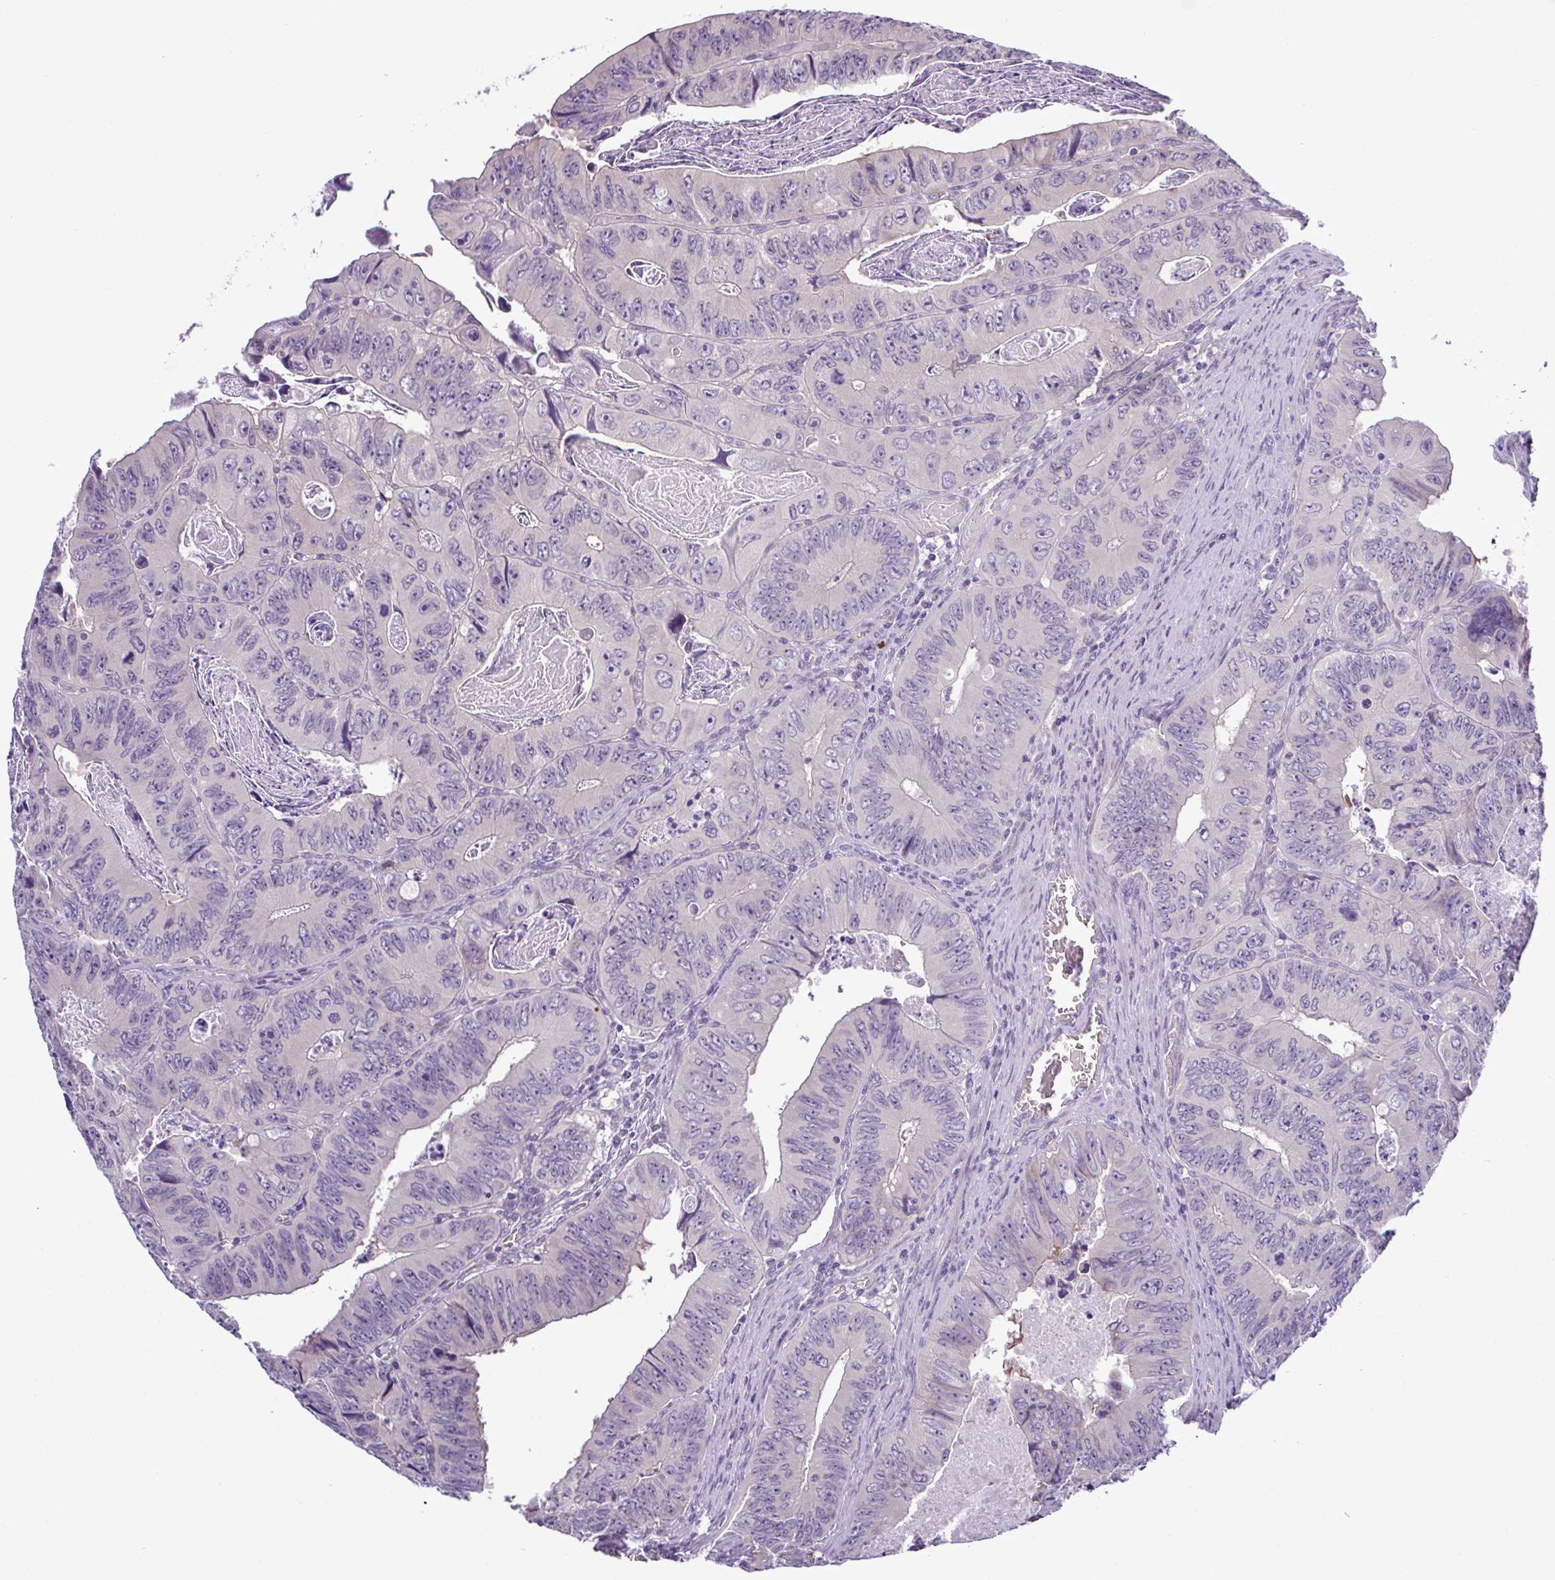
{"staining": {"intensity": "negative", "quantity": "none", "location": "none"}, "tissue": "colorectal cancer", "cell_type": "Tumor cells", "image_type": "cancer", "snomed": [{"axis": "morphology", "description": "Adenocarcinoma, NOS"}, {"axis": "topography", "description": "Colon"}], "caption": "DAB (3,3'-diaminobenzidine) immunohistochemical staining of colorectal cancer (adenocarcinoma) reveals no significant positivity in tumor cells.", "gene": "SYNPO2L", "patient": {"sex": "female", "age": 84}}